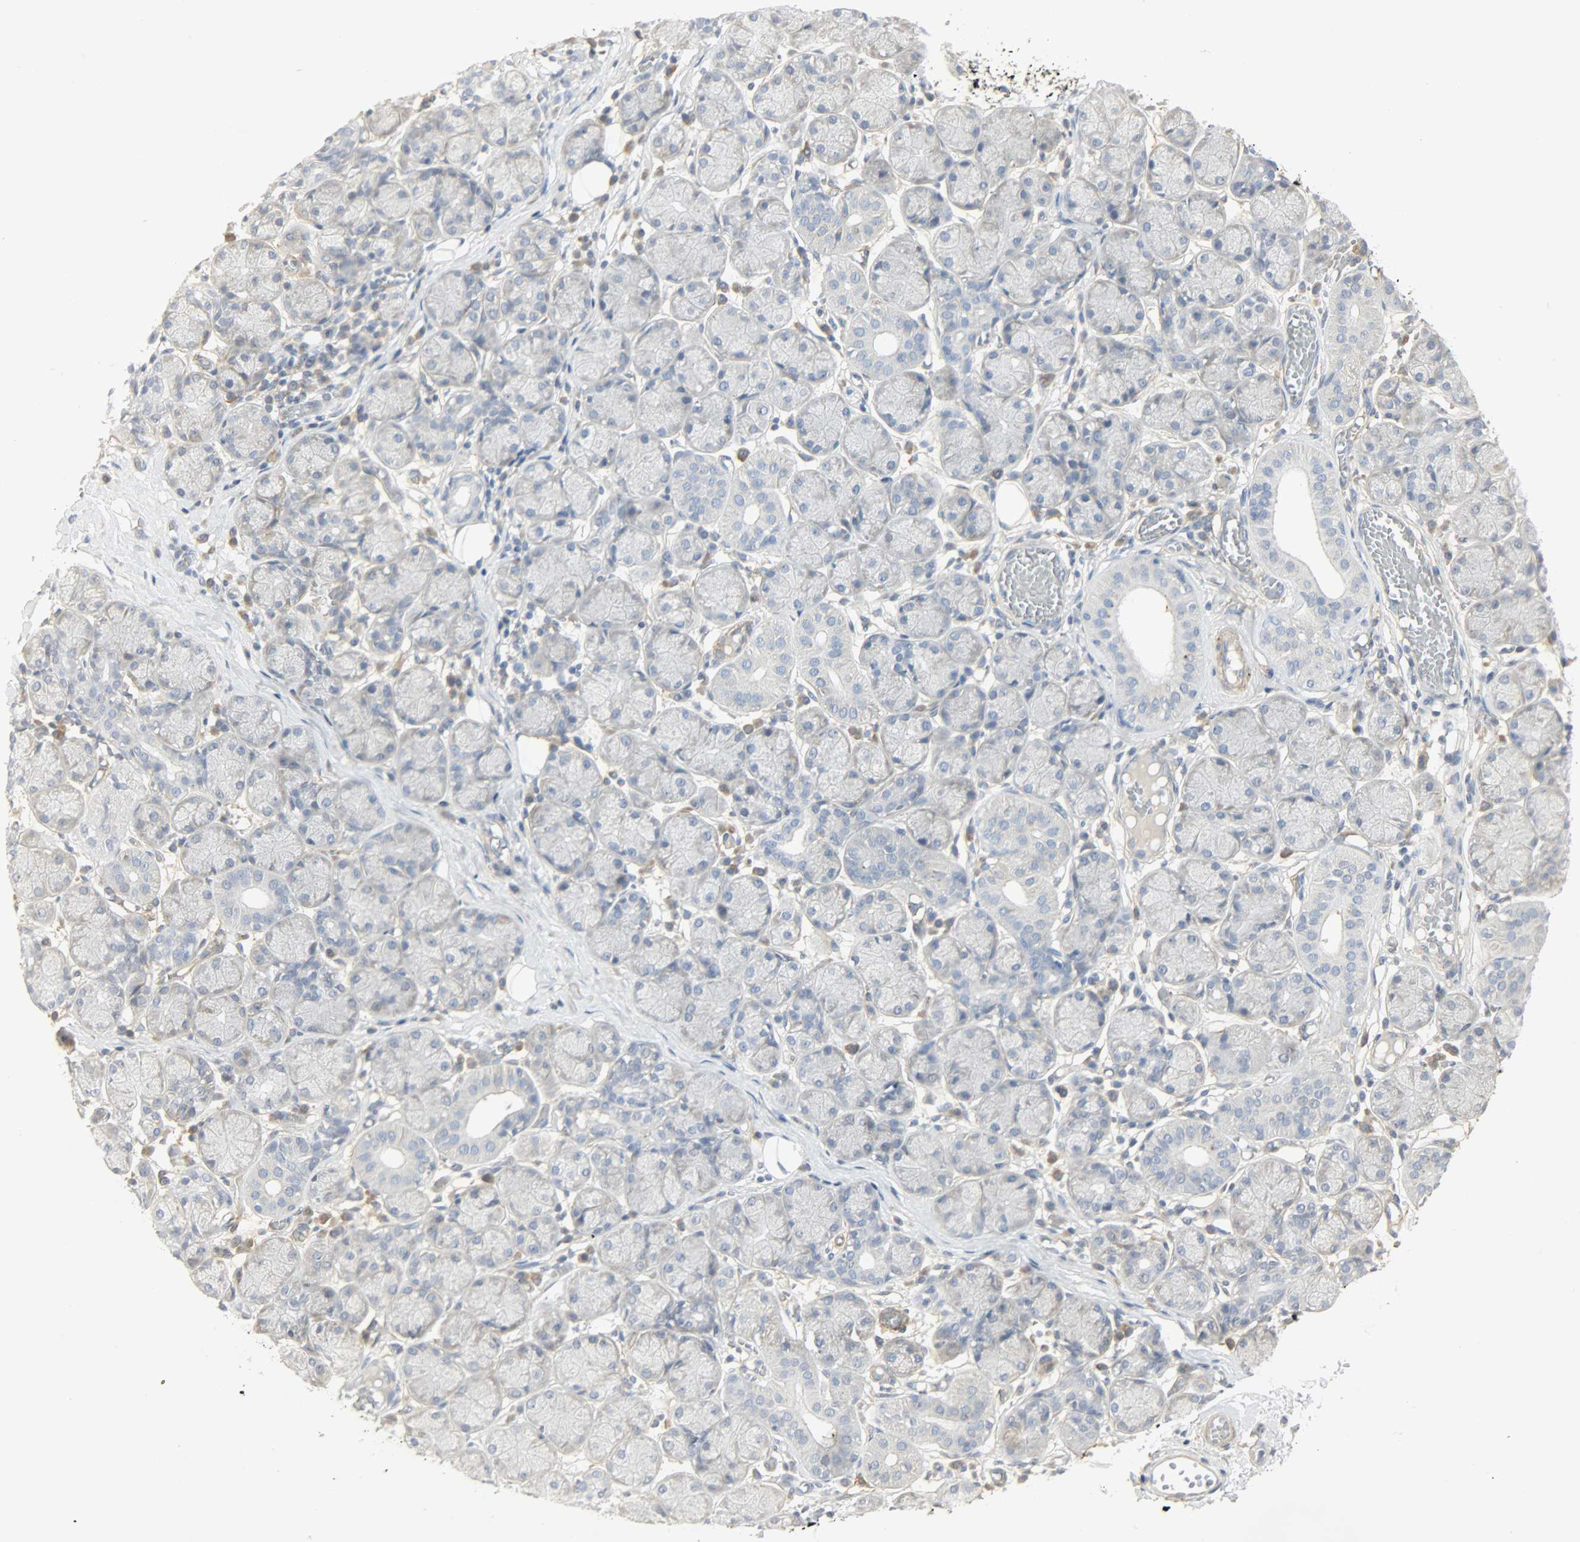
{"staining": {"intensity": "negative", "quantity": "none", "location": "none"}, "tissue": "salivary gland", "cell_type": "Glandular cells", "image_type": "normal", "snomed": [{"axis": "morphology", "description": "Normal tissue, NOS"}, {"axis": "topography", "description": "Salivary gland"}], "caption": "Glandular cells show no significant protein expression in unremarkable salivary gland. The staining was performed using DAB to visualize the protein expression in brown, while the nuclei were stained in blue with hematoxylin (Magnification: 20x).", "gene": "ENPEP", "patient": {"sex": "female", "age": 24}}